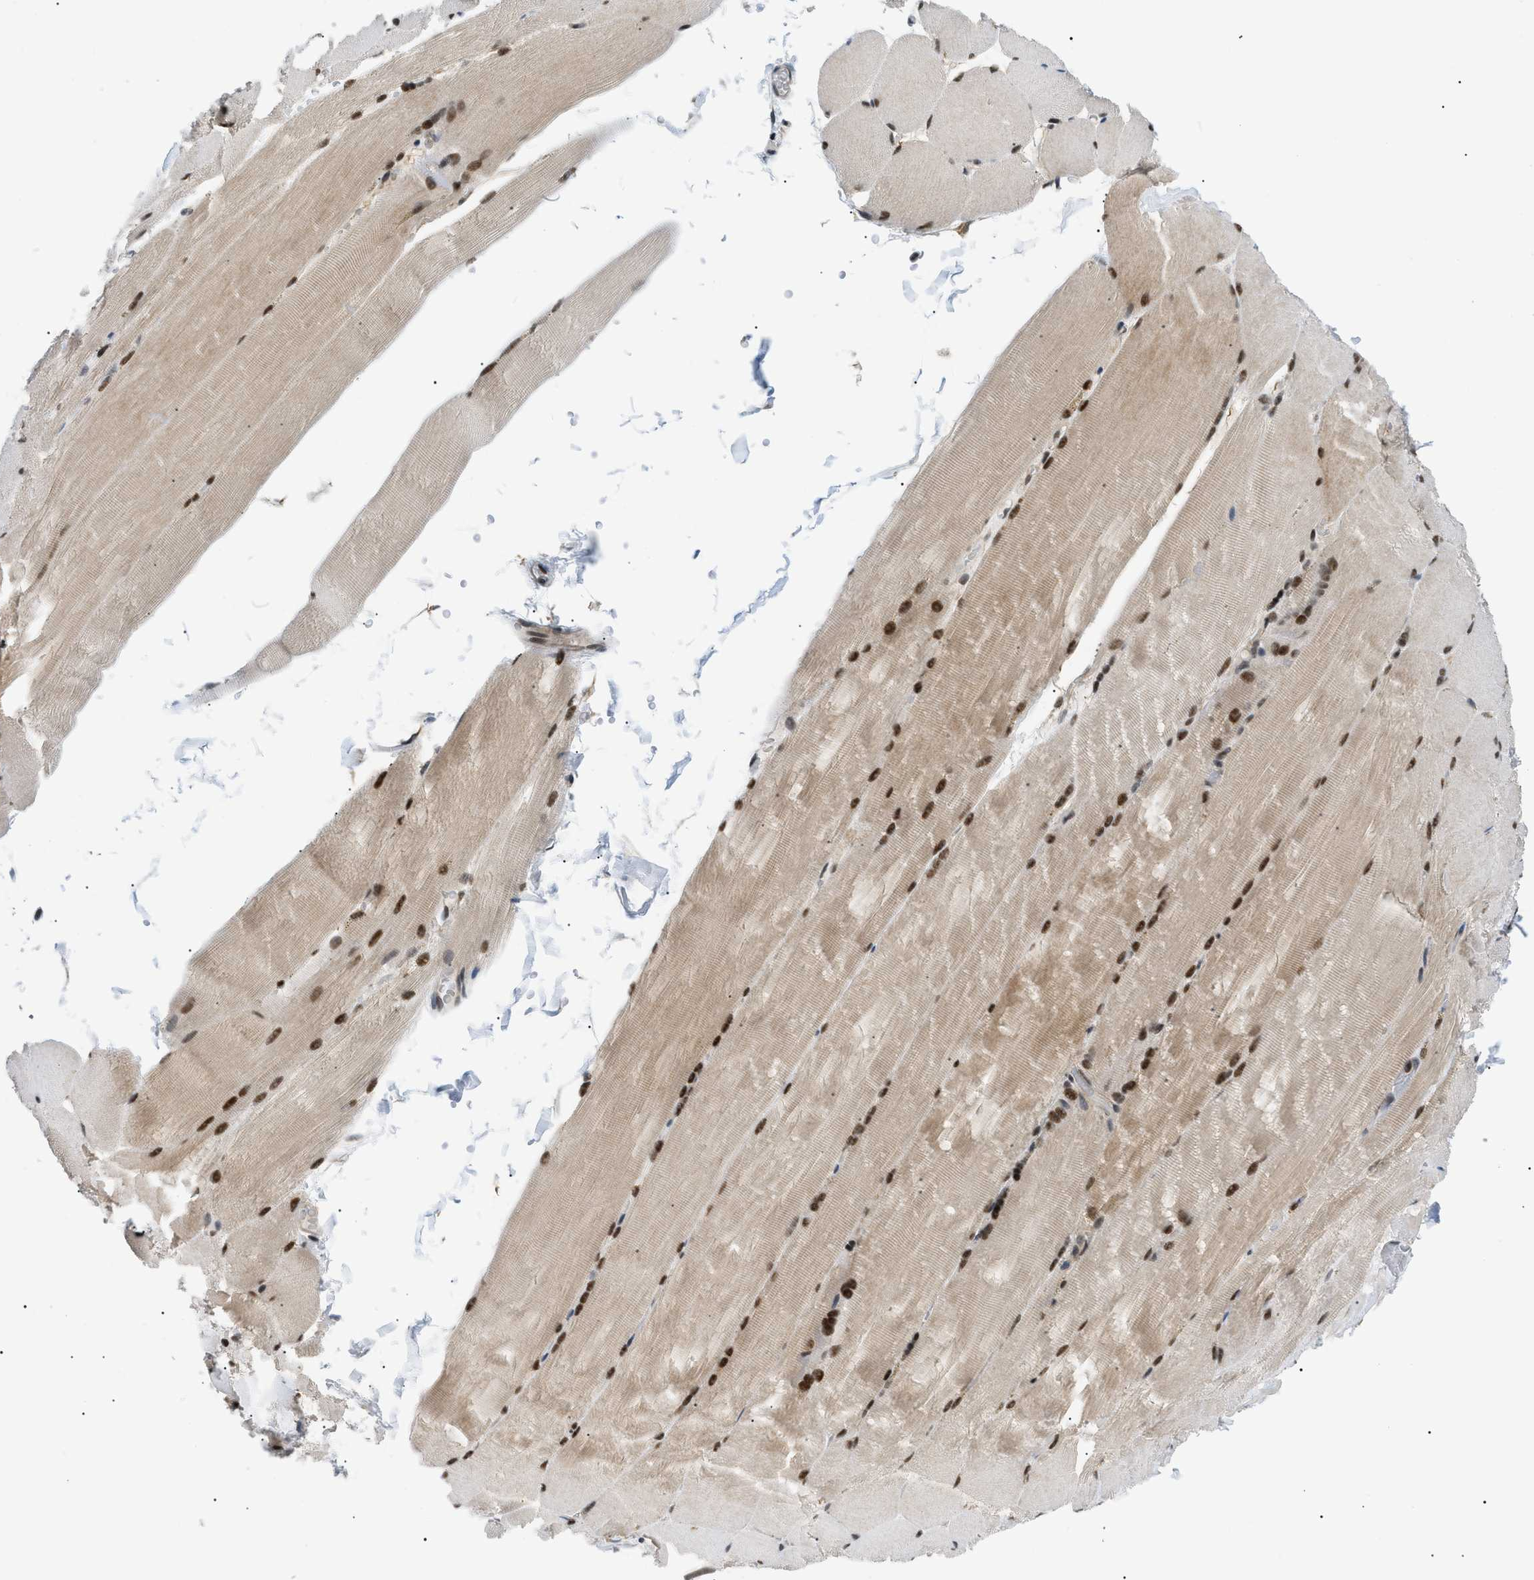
{"staining": {"intensity": "strong", "quantity": ">75%", "location": "cytoplasmic/membranous,nuclear"}, "tissue": "skeletal muscle", "cell_type": "Myocytes", "image_type": "normal", "snomed": [{"axis": "morphology", "description": "Normal tissue, NOS"}, {"axis": "topography", "description": "Skin"}, {"axis": "topography", "description": "Skeletal muscle"}], "caption": "High-power microscopy captured an immunohistochemistry image of normal skeletal muscle, revealing strong cytoplasmic/membranous,nuclear staining in approximately >75% of myocytes.", "gene": "RBM15", "patient": {"sex": "male", "age": 83}}